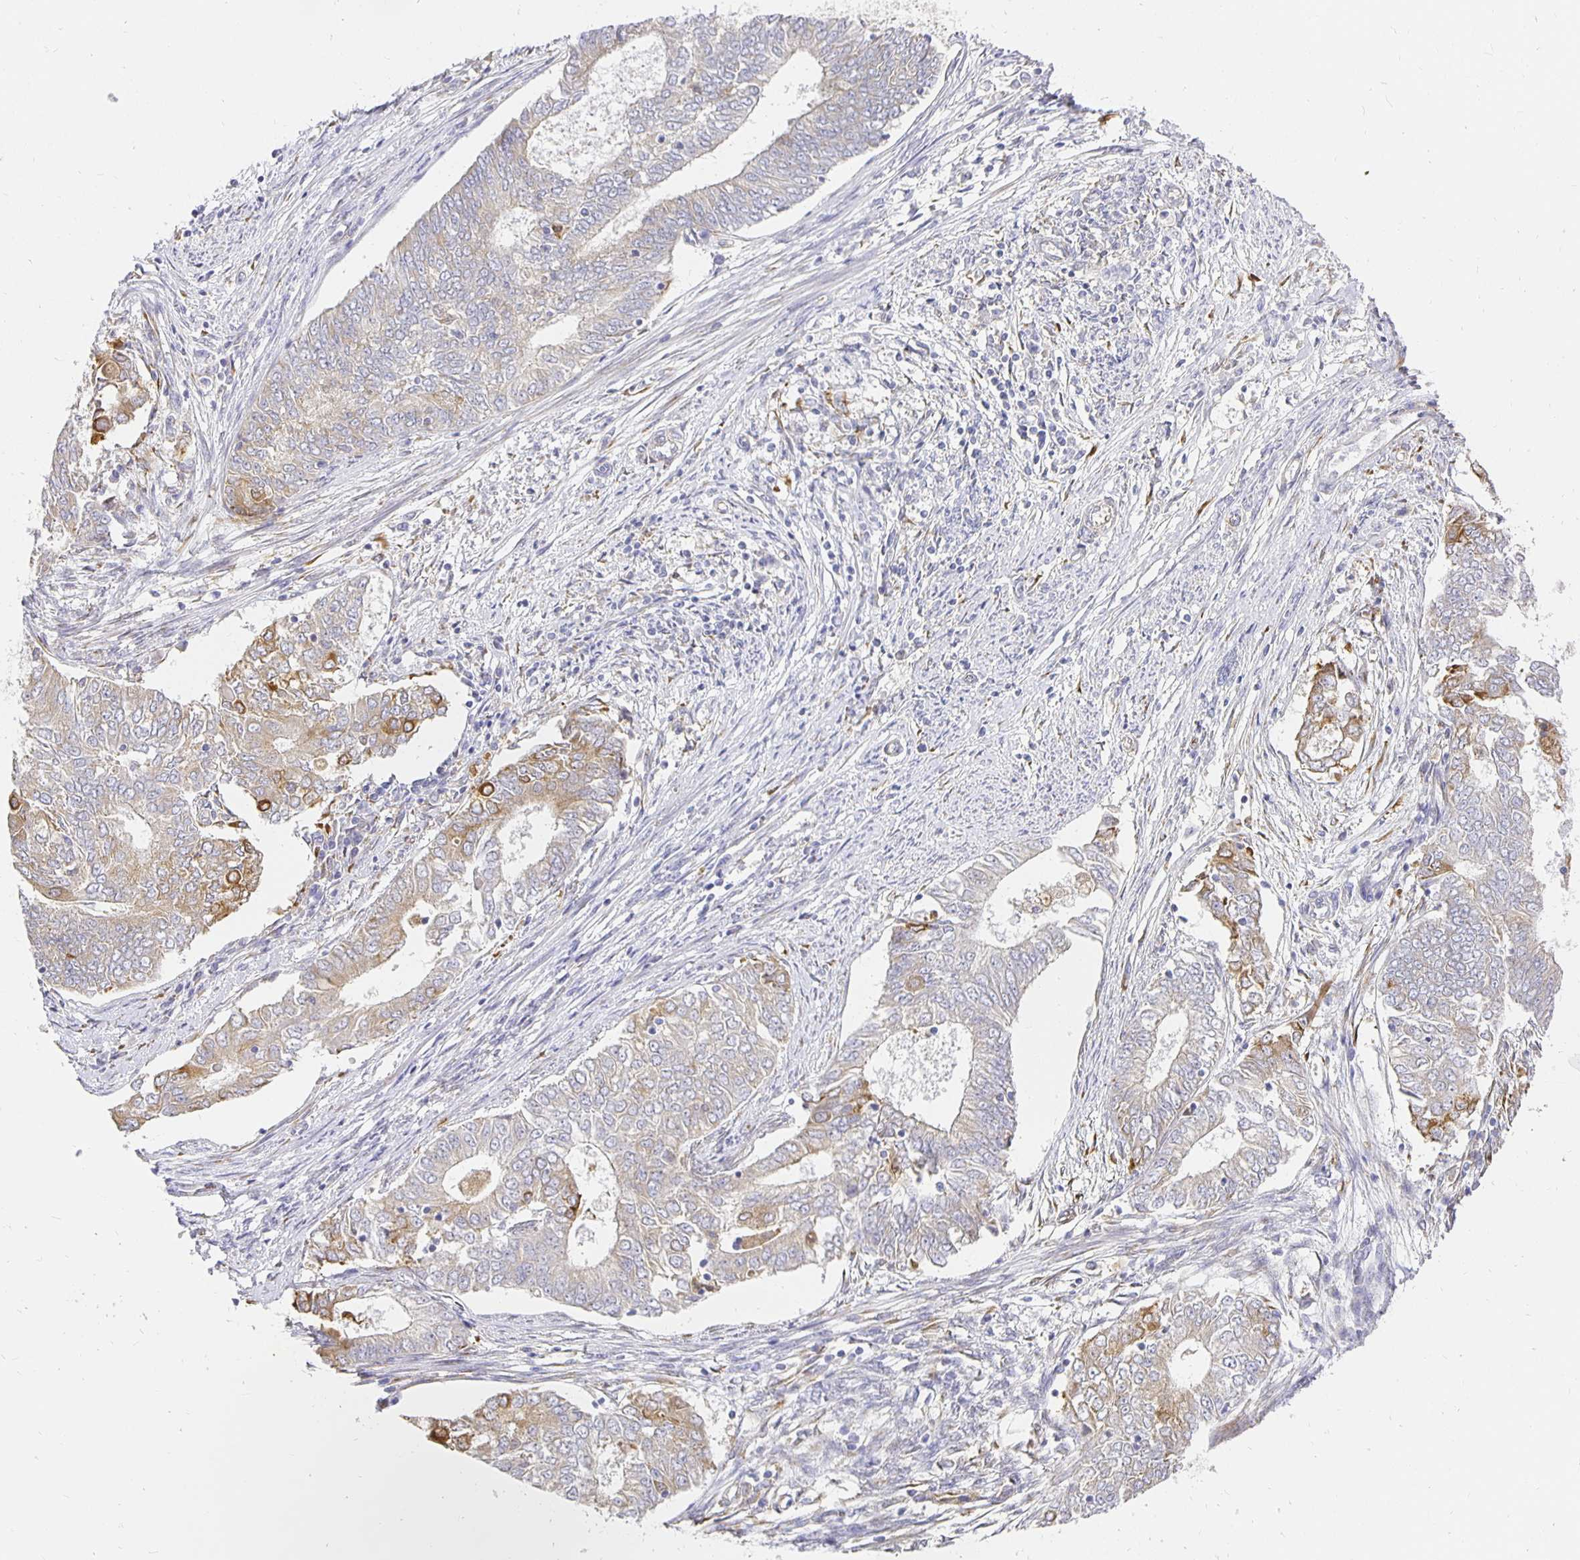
{"staining": {"intensity": "moderate", "quantity": "<25%", "location": "cytoplasmic/membranous"}, "tissue": "endometrial cancer", "cell_type": "Tumor cells", "image_type": "cancer", "snomed": [{"axis": "morphology", "description": "Adenocarcinoma, NOS"}, {"axis": "topography", "description": "Endometrium"}], "caption": "Immunohistochemistry micrograph of neoplastic tissue: human adenocarcinoma (endometrial) stained using immunohistochemistry (IHC) exhibits low levels of moderate protein expression localized specifically in the cytoplasmic/membranous of tumor cells, appearing as a cytoplasmic/membranous brown color.", "gene": "PLOD1", "patient": {"sex": "female", "age": 62}}